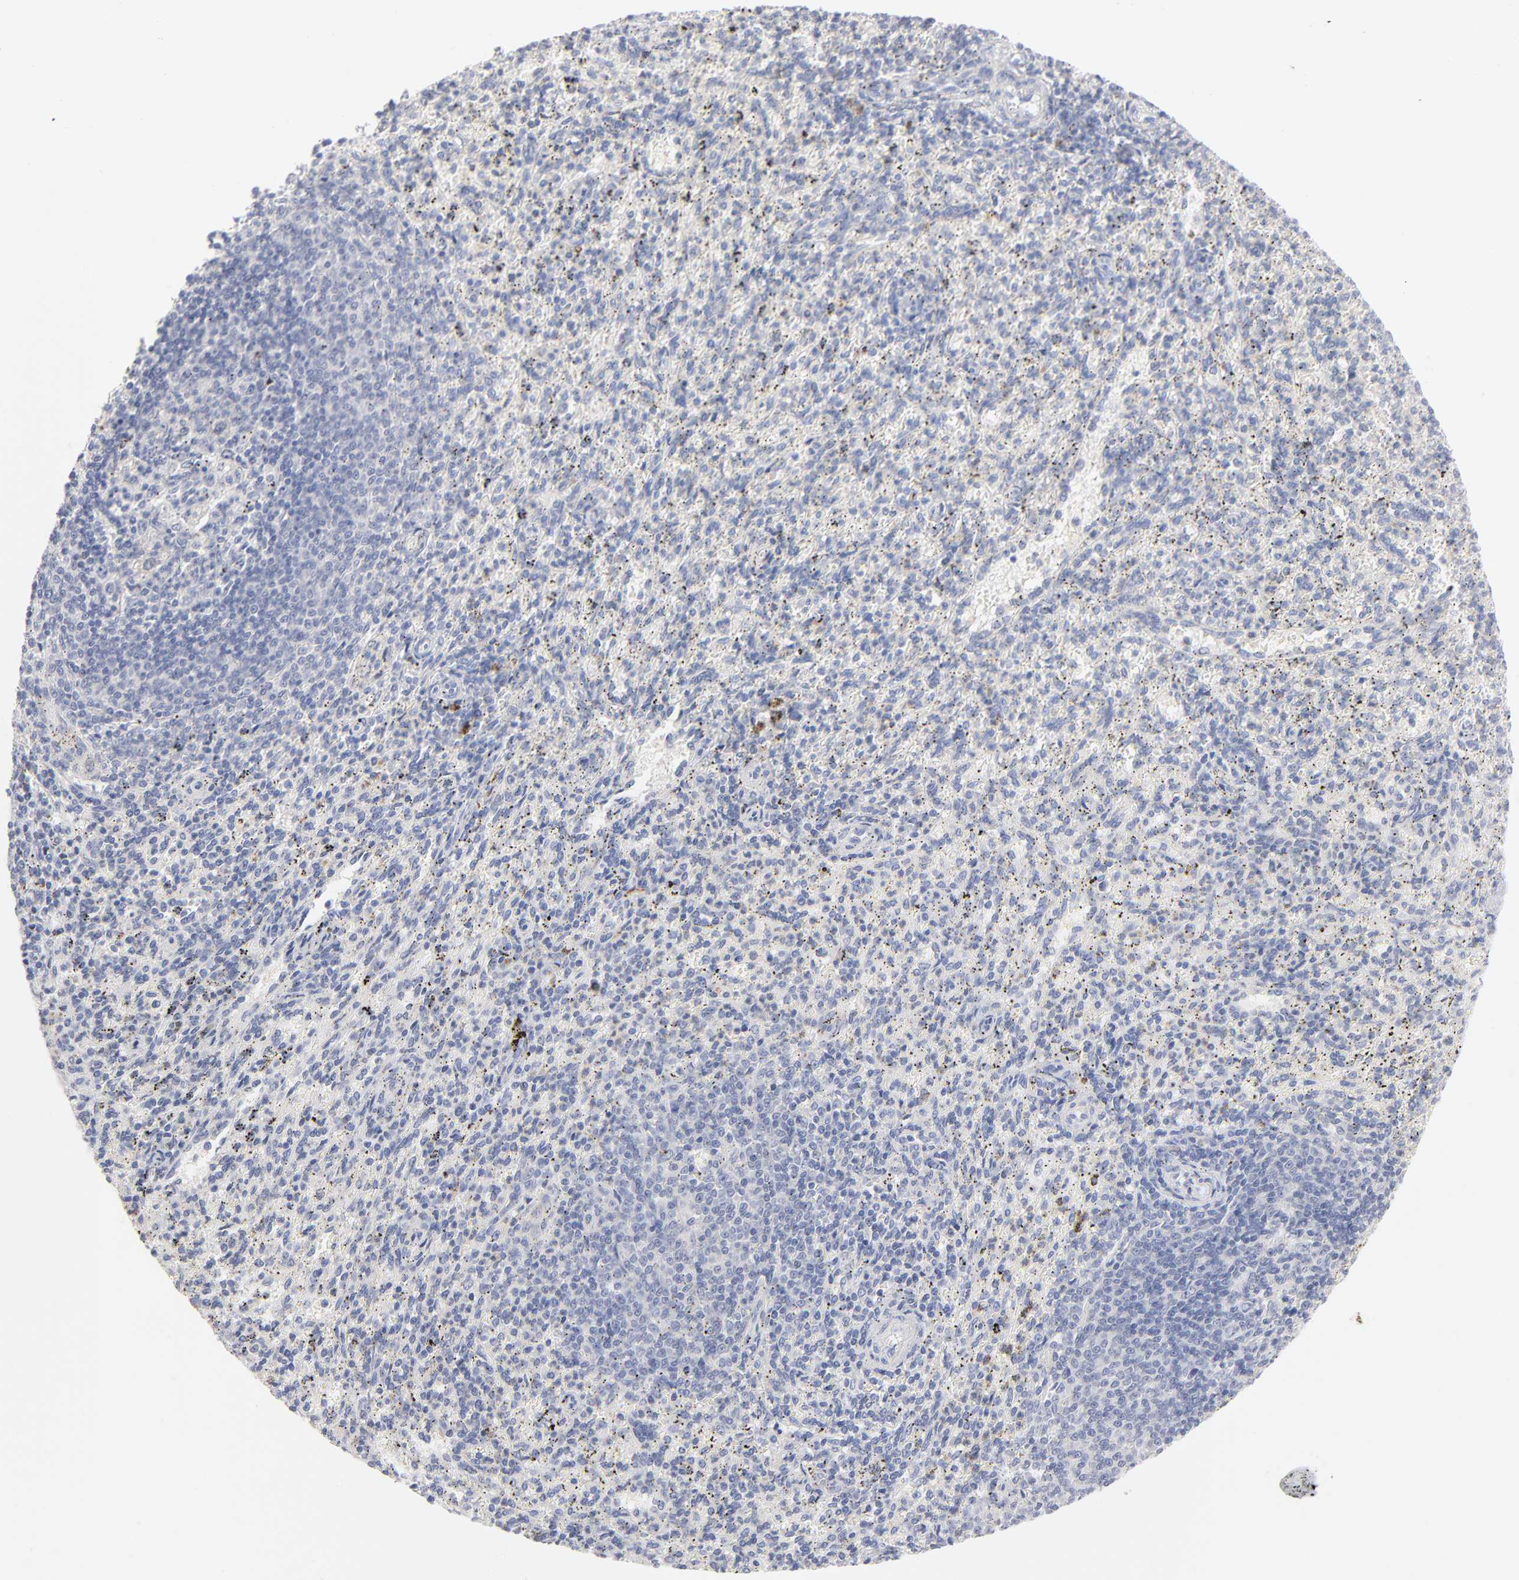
{"staining": {"intensity": "weak", "quantity": "<25%", "location": "cytoplasmic/membranous"}, "tissue": "spleen", "cell_type": "Cells in red pulp", "image_type": "normal", "snomed": [{"axis": "morphology", "description": "Normal tissue, NOS"}, {"axis": "topography", "description": "Spleen"}], "caption": "IHC of benign human spleen shows no staining in cells in red pulp.", "gene": "F12", "patient": {"sex": "female", "age": 10}}